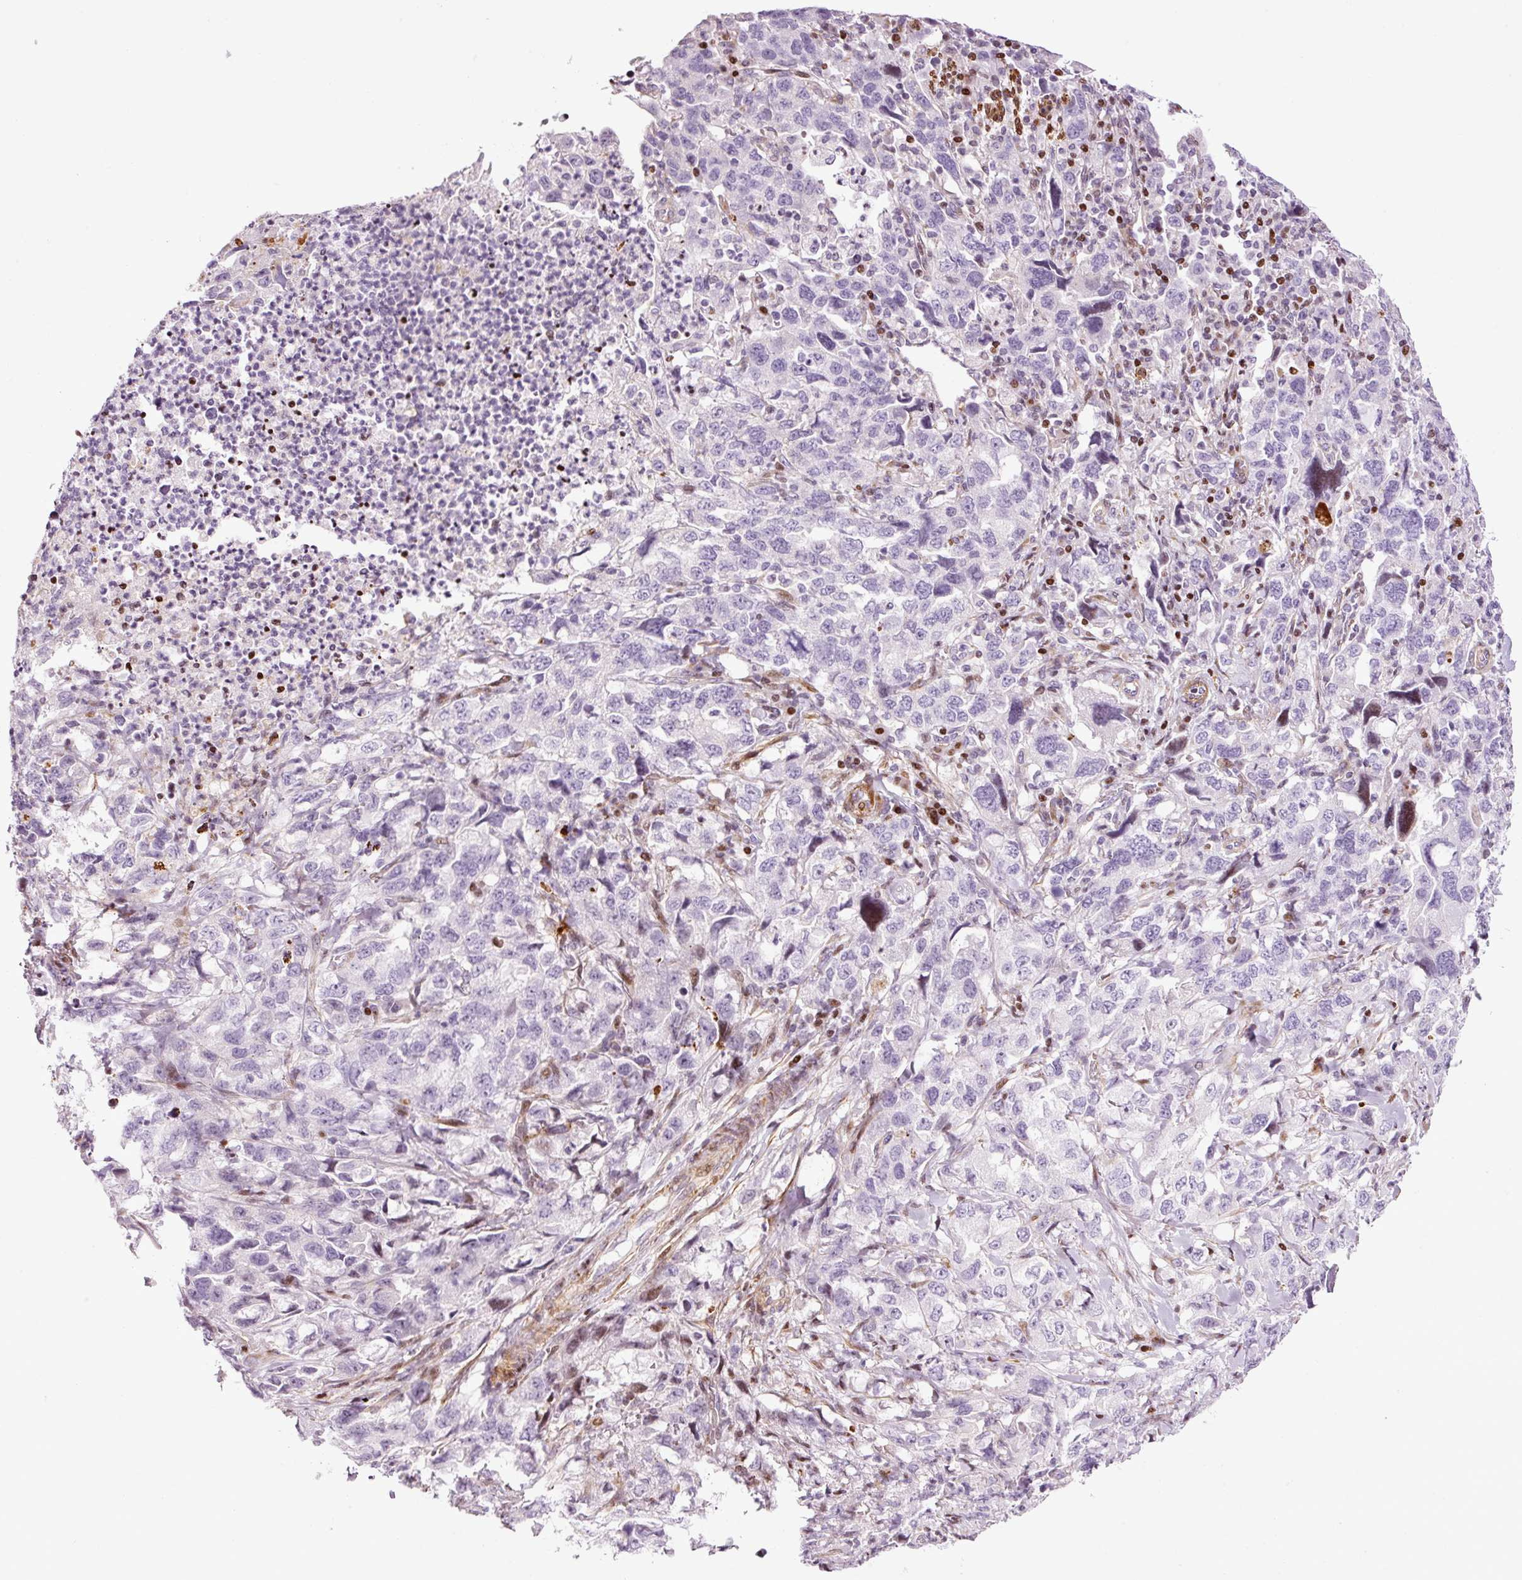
{"staining": {"intensity": "negative", "quantity": "none", "location": "none"}, "tissue": "lung cancer", "cell_type": "Tumor cells", "image_type": "cancer", "snomed": [{"axis": "morphology", "description": "Adenocarcinoma, NOS"}, {"axis": "topography", "description": "Lung"}], "caption": "This micrograph is of lung cancer (adenocarcinoma) stained with immunohistochemistry (IHC) to label a protein in brown with the nuclei are counter-stained blue. There is no positivity in tumor cells. The staining was performed using DAB to visualize the protein expression in brown, while the nuclei were stained in blue with hematoxylin (Magnification: 20x).", "gene": "ANKRD20A1", "patient": {"sex": "female", "age": 51}}